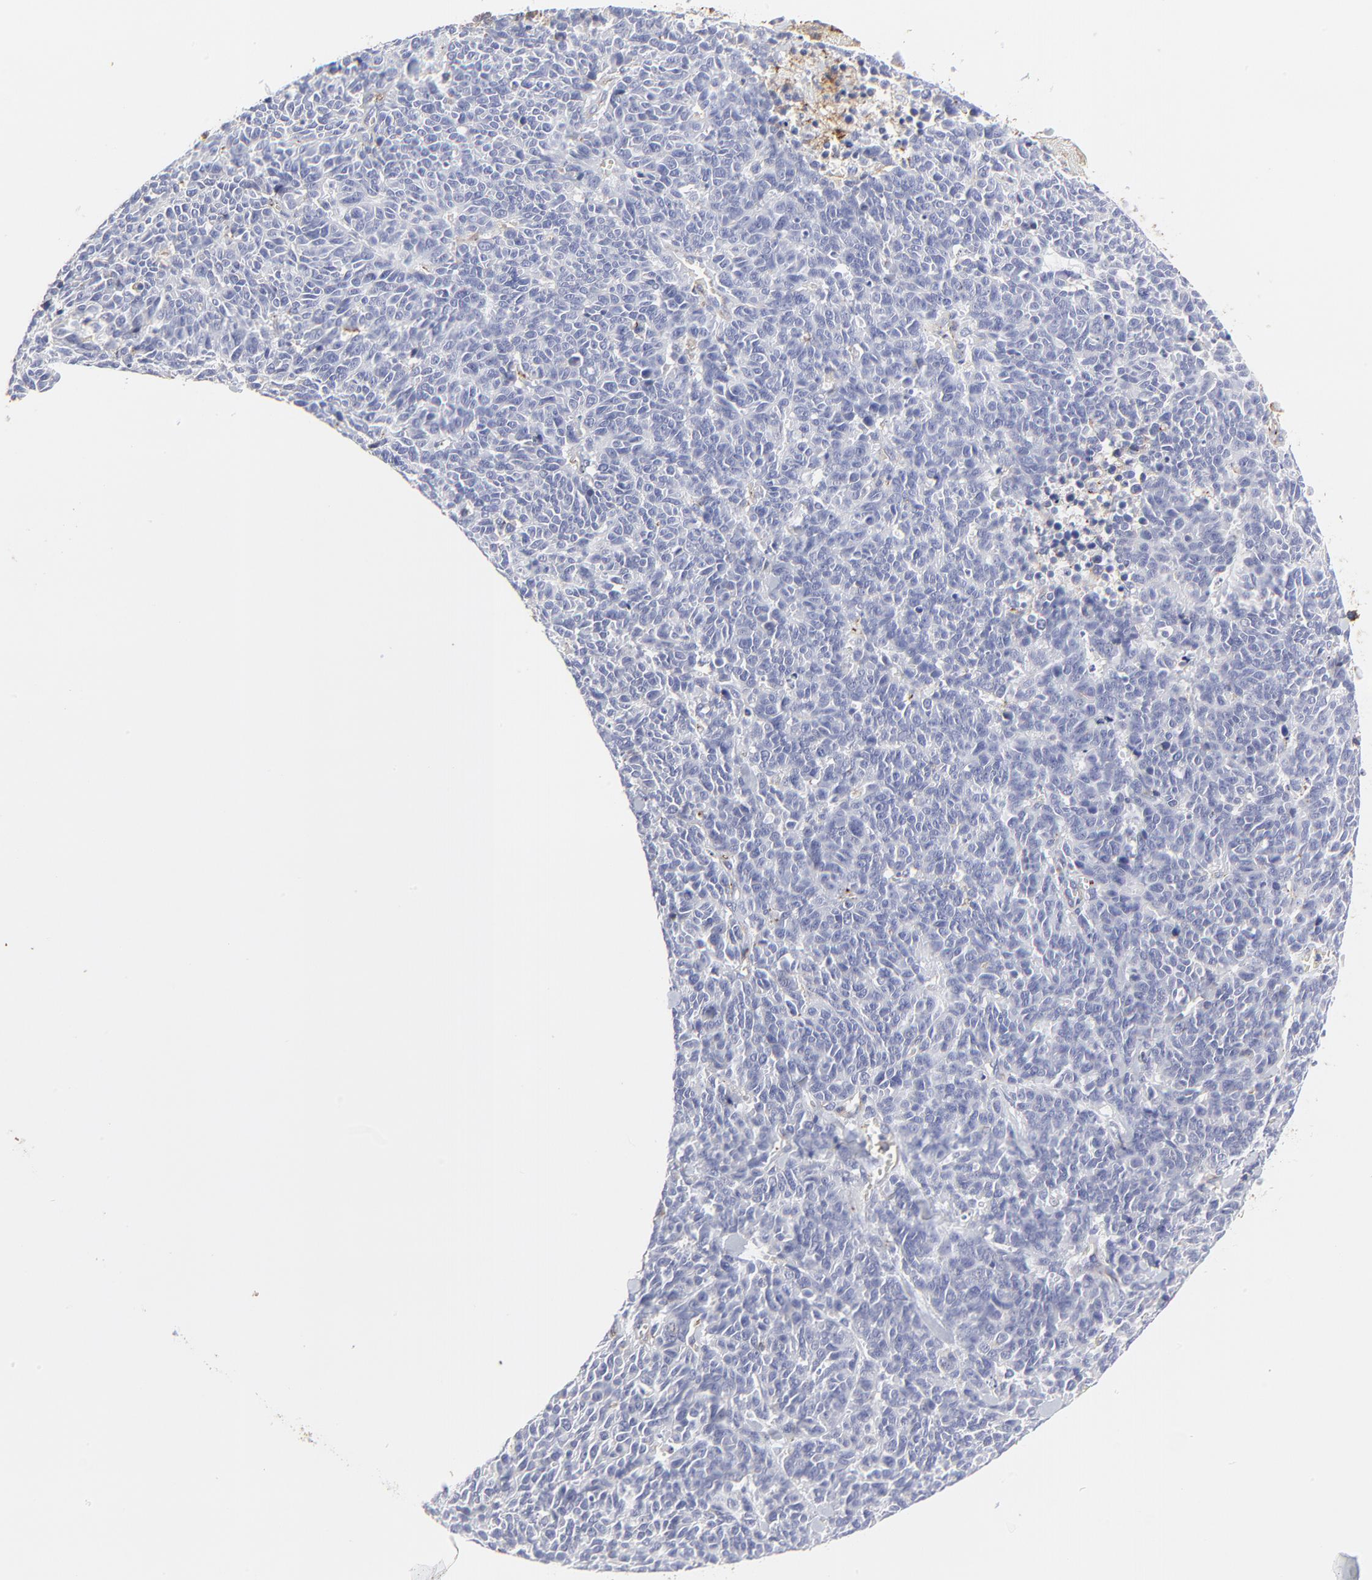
{"staining": {"intensity": "negative", "quantity": "none", "location": "none"}, "tissue": "lung cancer", "cell_type": "Tumor cells", "image_type": "cancer", "snomed": [{"axis": "morphology", "description": "Neoplasm, malignant, NOS"}, {"axis": "topography", "description": "Lung"}], "caption": "Human lung malignant neoplasm stained for a protein using immunohistochemistry reveals no staining in tumor cells.", "gene": "ANXA6", "patient": {"sex": "female", "age": 58}}